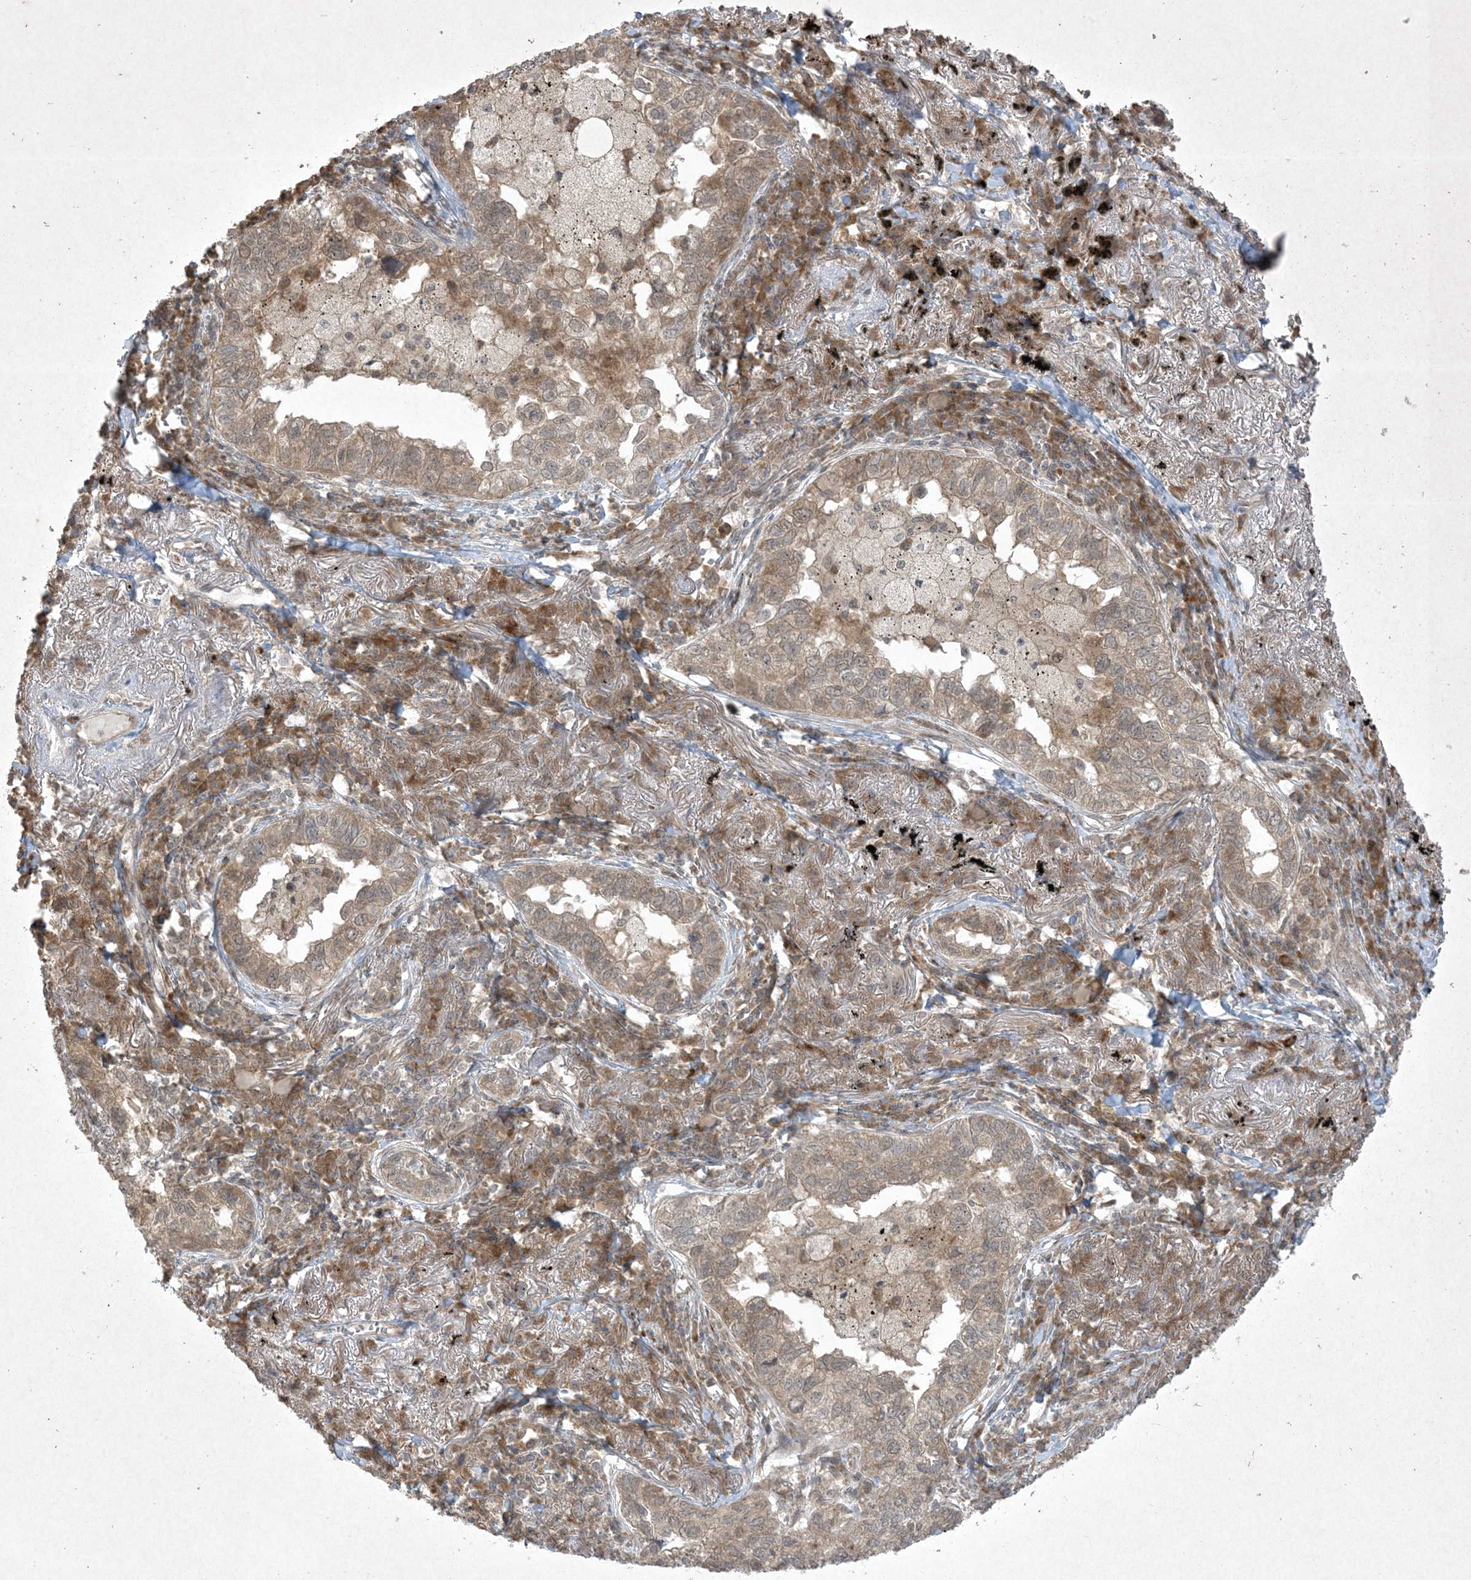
{"staining": {"intensity": "weak", "quantity": "25%-75%", "location": "cytoplasmic/membranous,nuclear"}, "tissue": "lung cancer", "cell_type": "Tumor cells", "image_type": "cancer", "snomed": [{"axis": "morphology", "description": "Adenocarcinoma, NOS"}, {"axis": "topography", "description": "Lung"}], "caption": "Weak cytoplasmic/membranous and nuclear positivity is seen in about 25%-75% of tumor cells in adenocarcinoma (lung).", "gene": "NRBP2", "patient": {"sex": "male", "age": 65}}